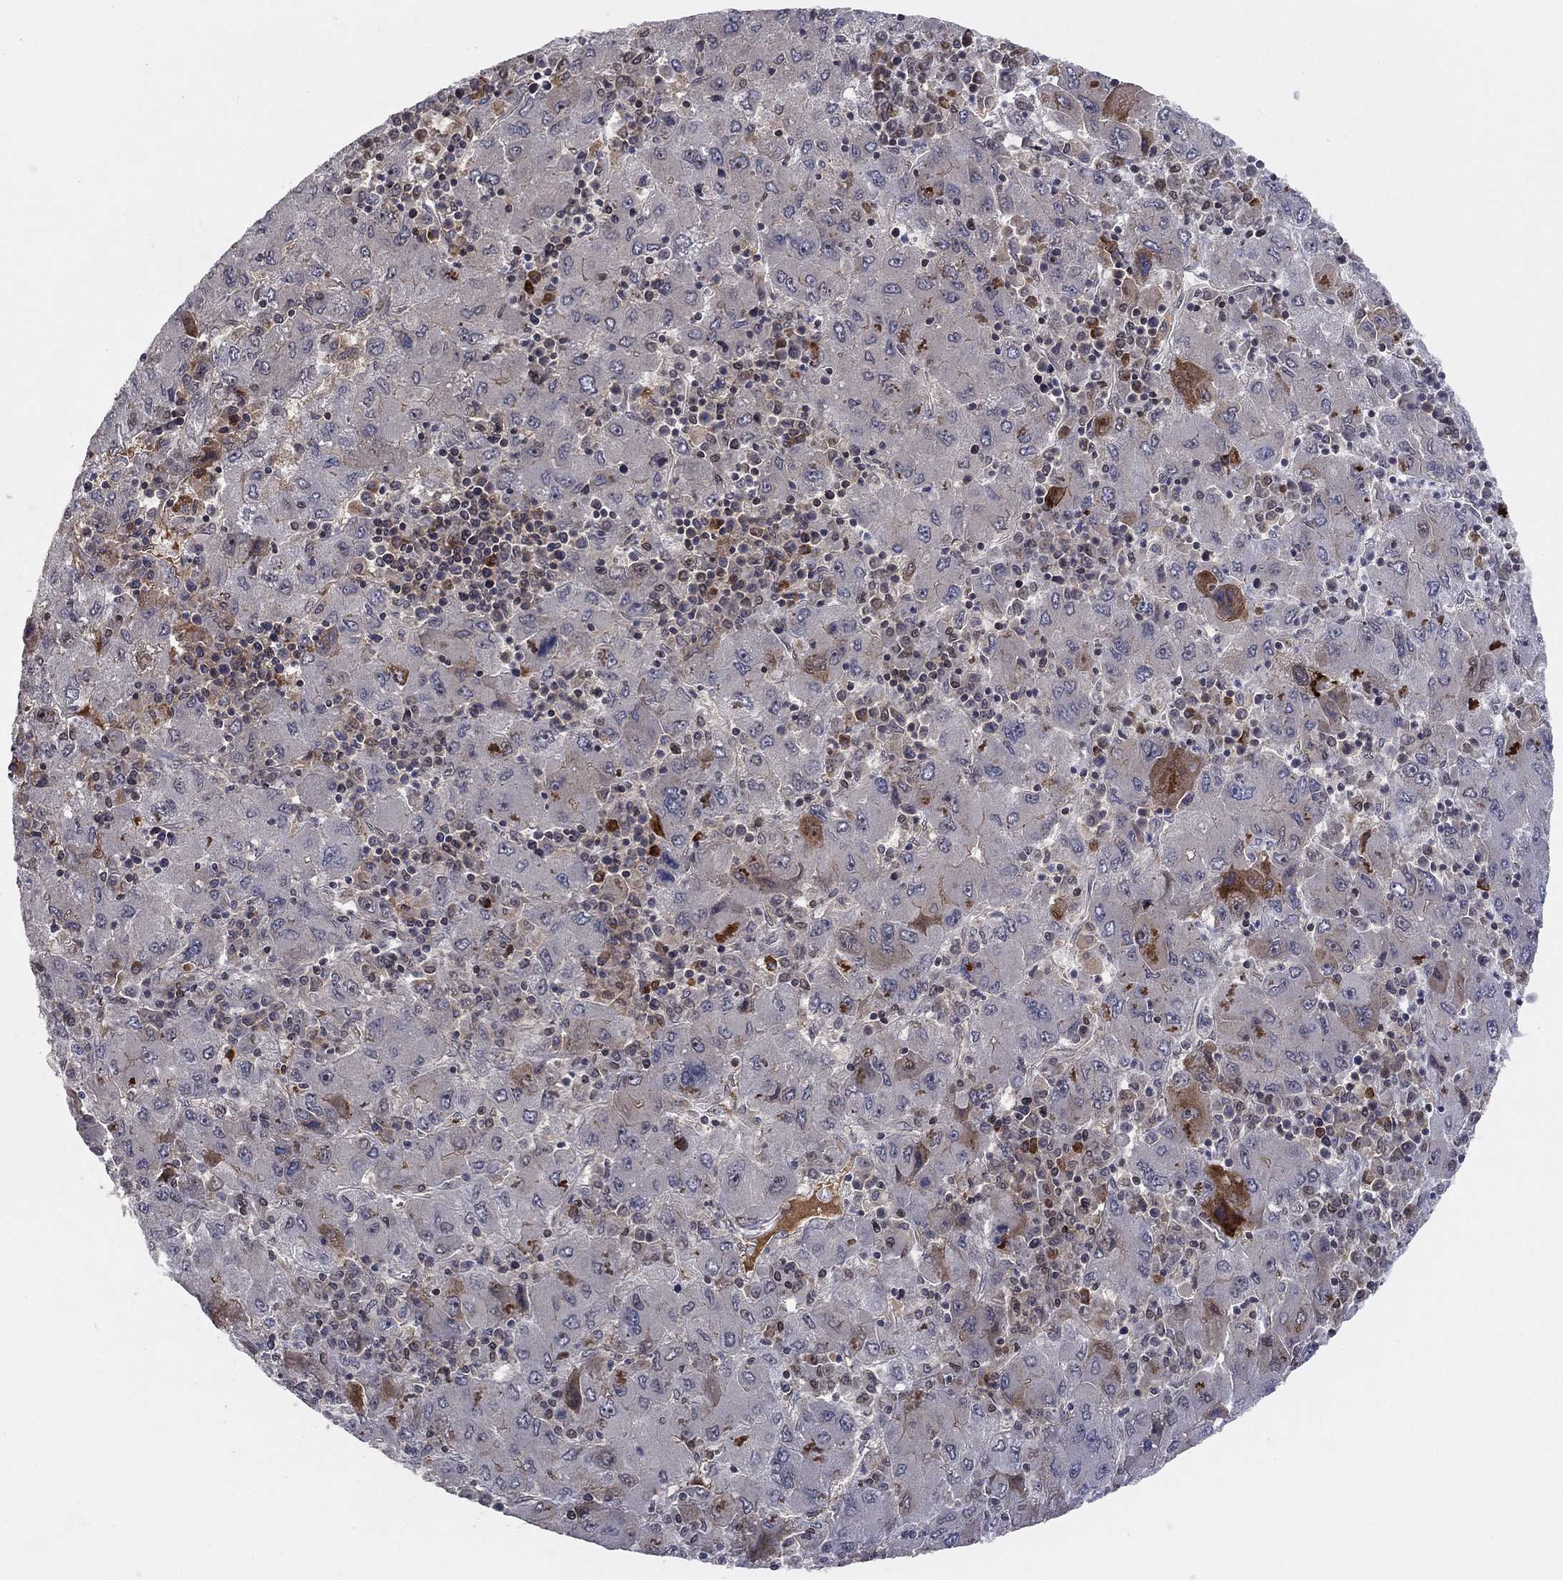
{"staining": {"intensity": "negative", "quantity": "none", "location": "none"}, "tissue": "liver cancer", "cell_type": "Tumor cells", "image_type": "cancer", "snomed": [{"axis": "morphology", "description": "Carcinoma, Hepatocellular, NOS"}, {"axis": "topography", "description": "Liver"}], "caption": "This micrograph is of liver cancer stained with immunohistochemistry to label a protein in brown with the nuclei are counter-stained blue. There is no positivity in tumor cells.", "gene": "CETN3", "patient": {"sex": "male", "age": 75}}